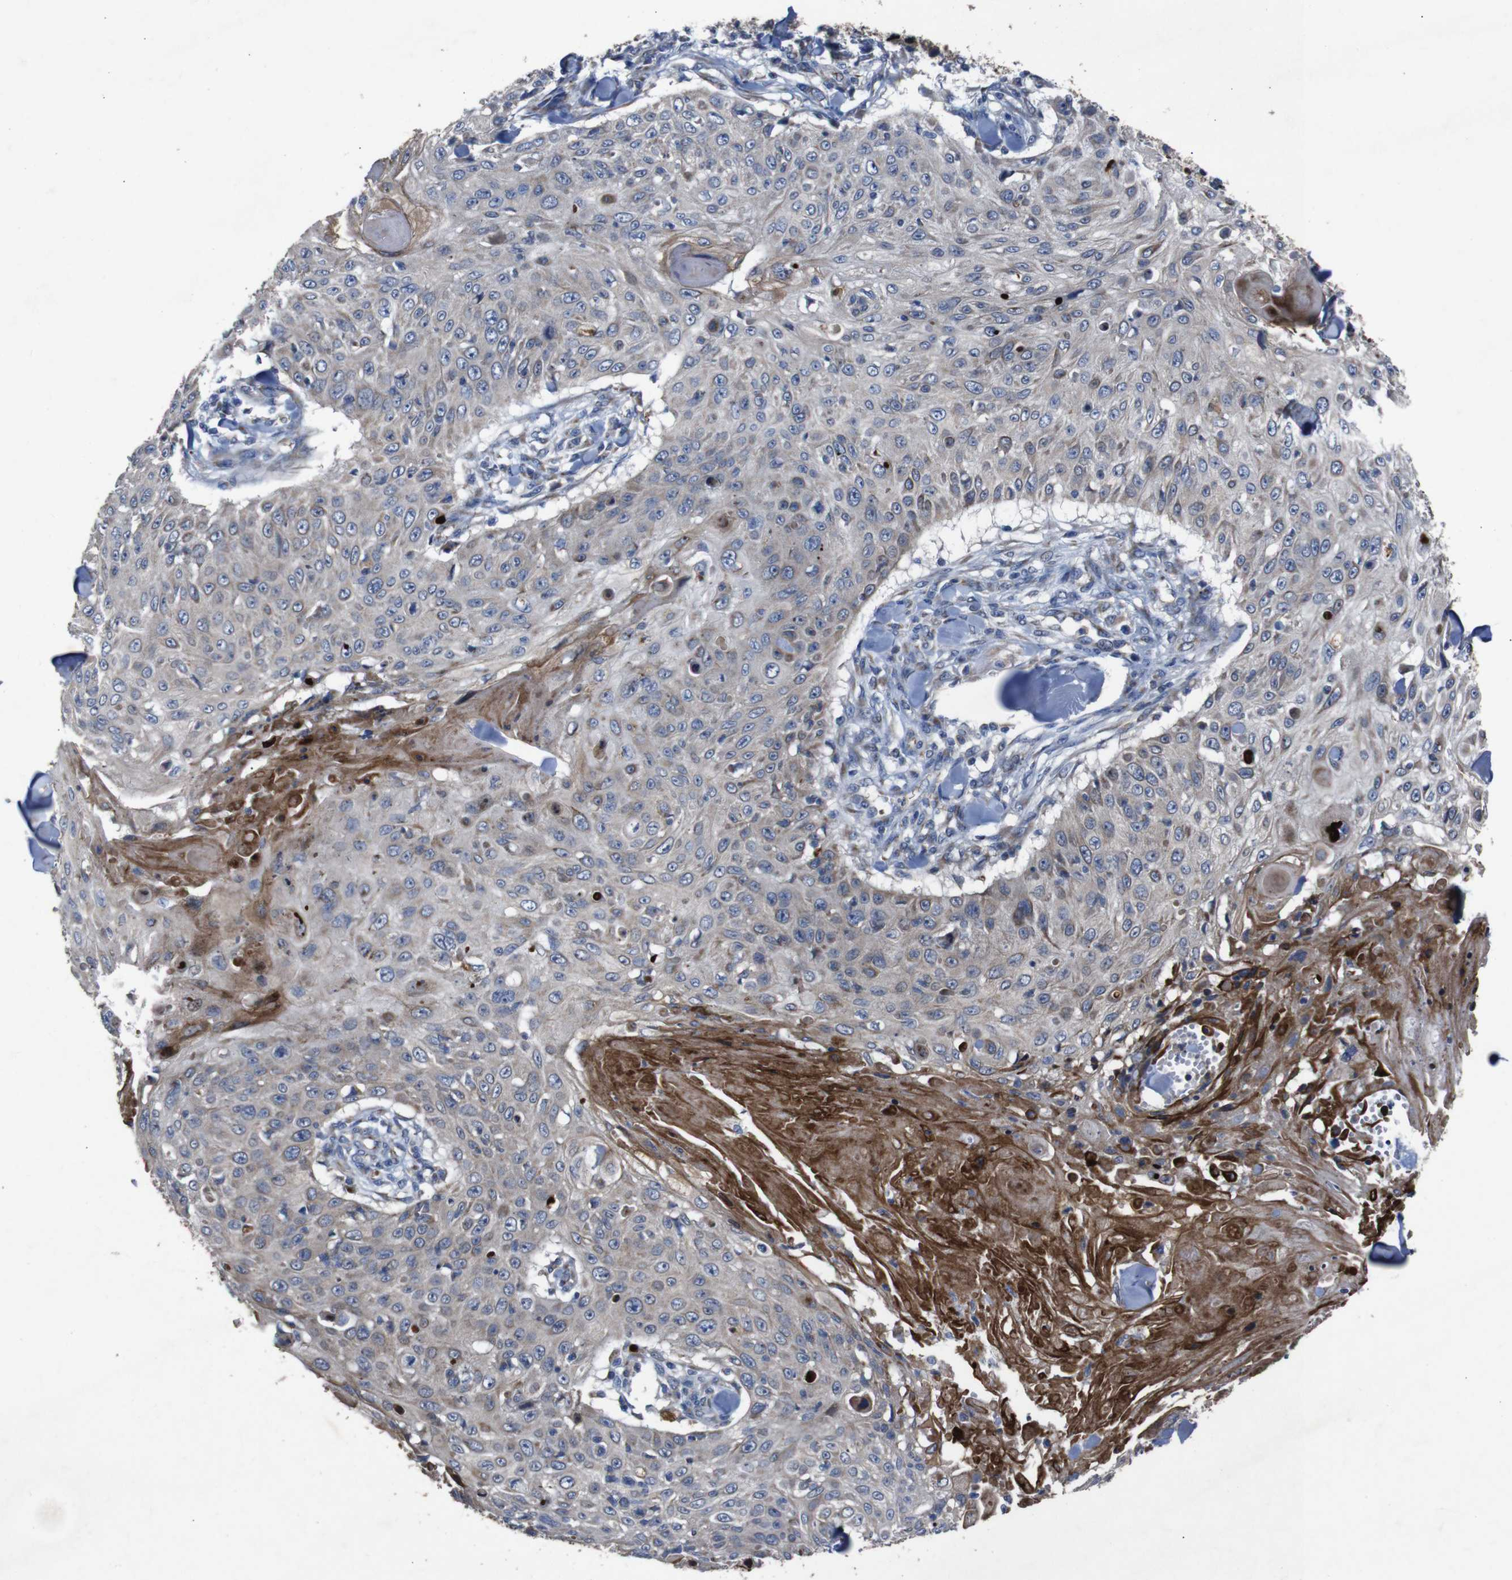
{"staining": {"intensity": "weak", "quantity": "<25%", "location": "cytoplasmic/membranous"}, "tissue": "skin cancer", "cell_type": "Tumor cells", "image_type": "cancer", "snomed": [{"axis": "morphology", "description": "Squamous cell carcinoma, NOS"}, {"axis": "topography", "description": "Skin"}], "caption": "Immunohistochemical staining of human skin squamous cell carcinoma displays no significant staining in tumor cells.", "gene": "CHST10", "patient": {"sex": "male", "age": 86}}